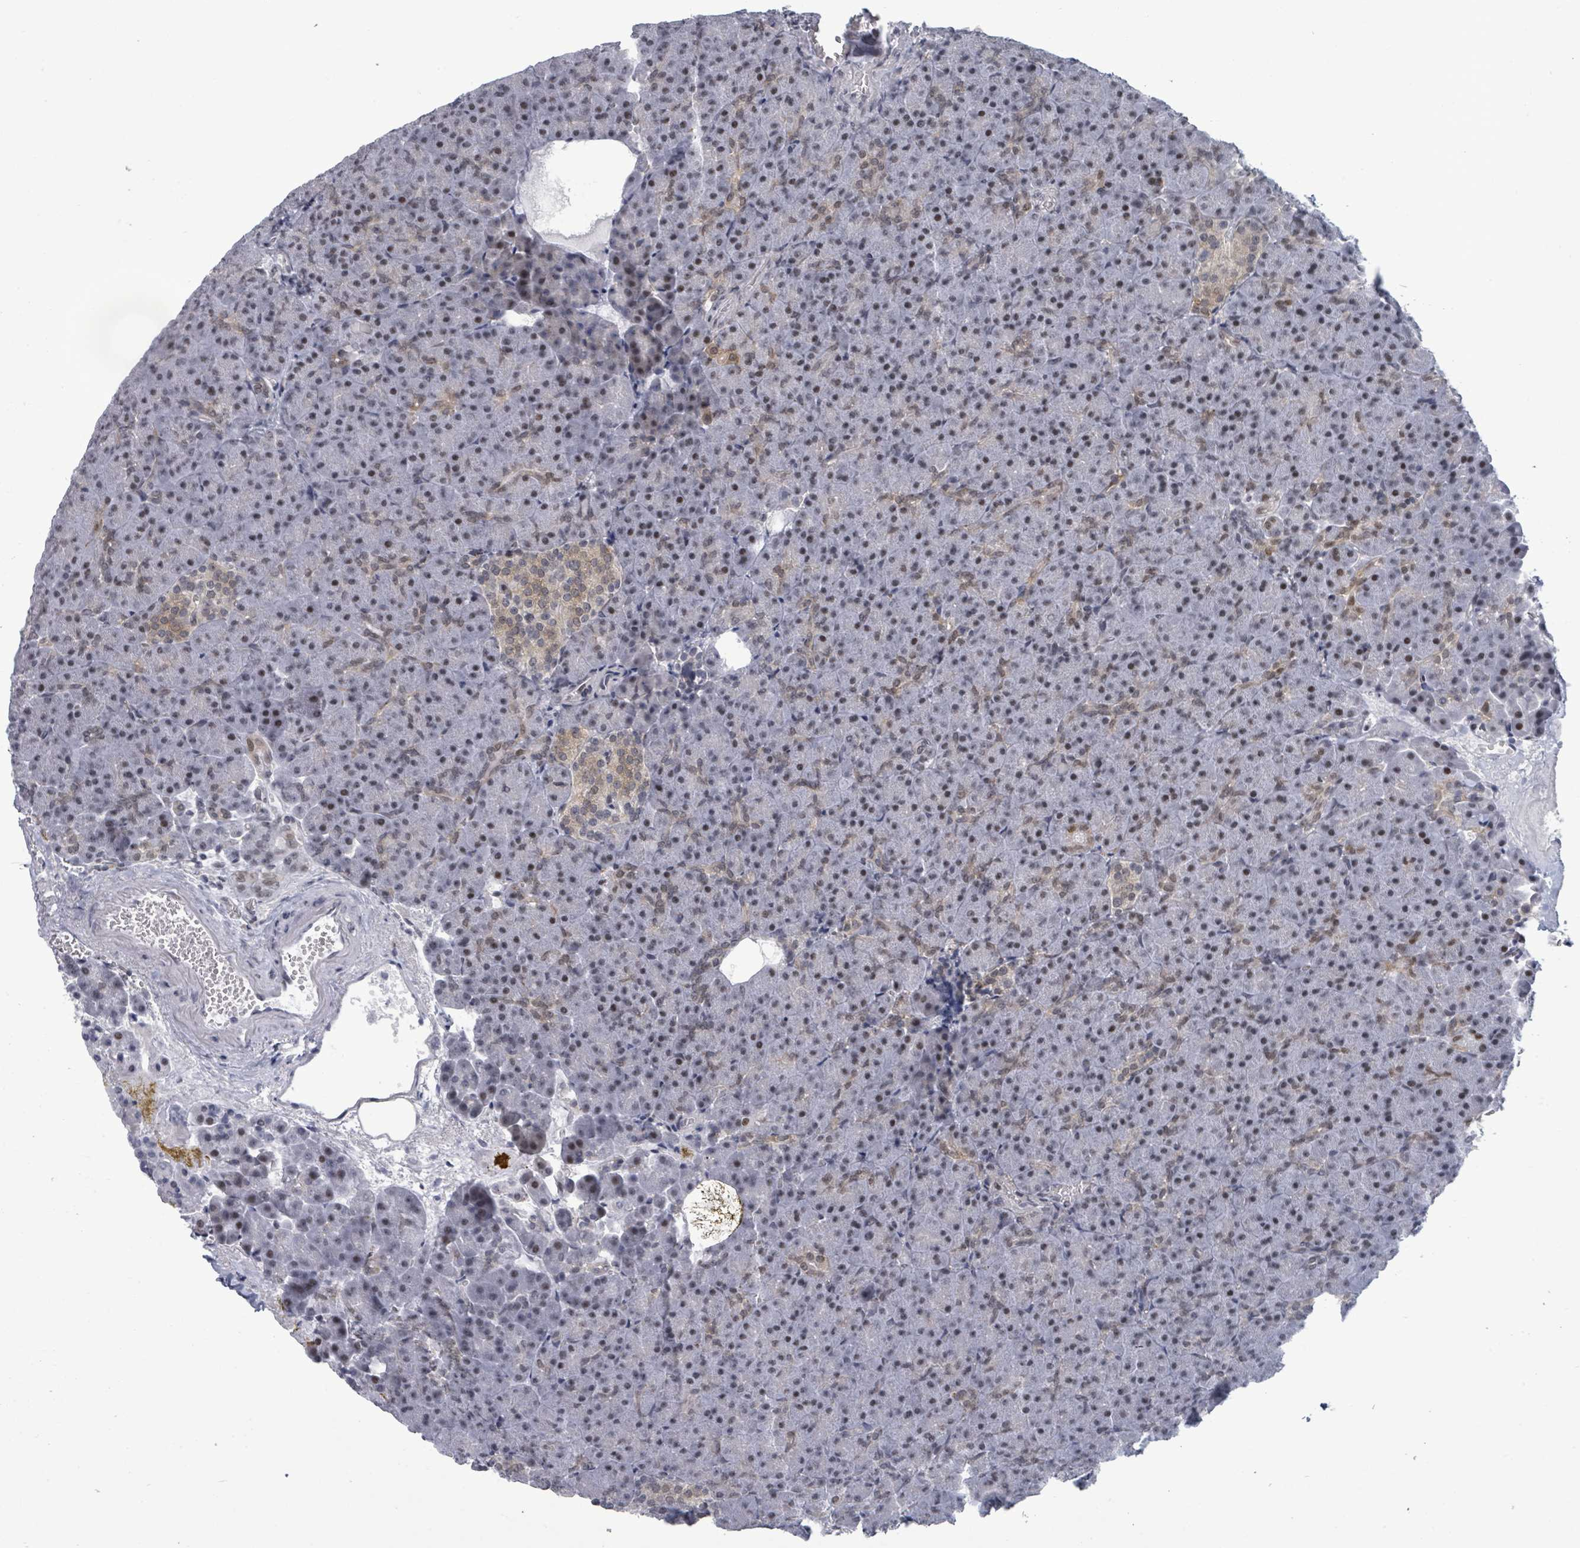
{"staining": {"intensity": "moderate", "quantity": "25%-75%", "location": "nuclear"}, "tissue": "pancreas", "cell_type": "Exocrine glandular cells", "image_type": "normal", "snomed": [{"axis": "morphology", "description": "Normal tissue, NOS"}, {"axis": "topography", "description": "Pancreas"}], "caption": "This image exhibits IHC staining of unremarkable pancreas, with medium moderate nuclear expression in about 25%-75% of exocrine glandular cells.", "gene": "BIVM", "patient": {"sex": "female", "age": 74}}